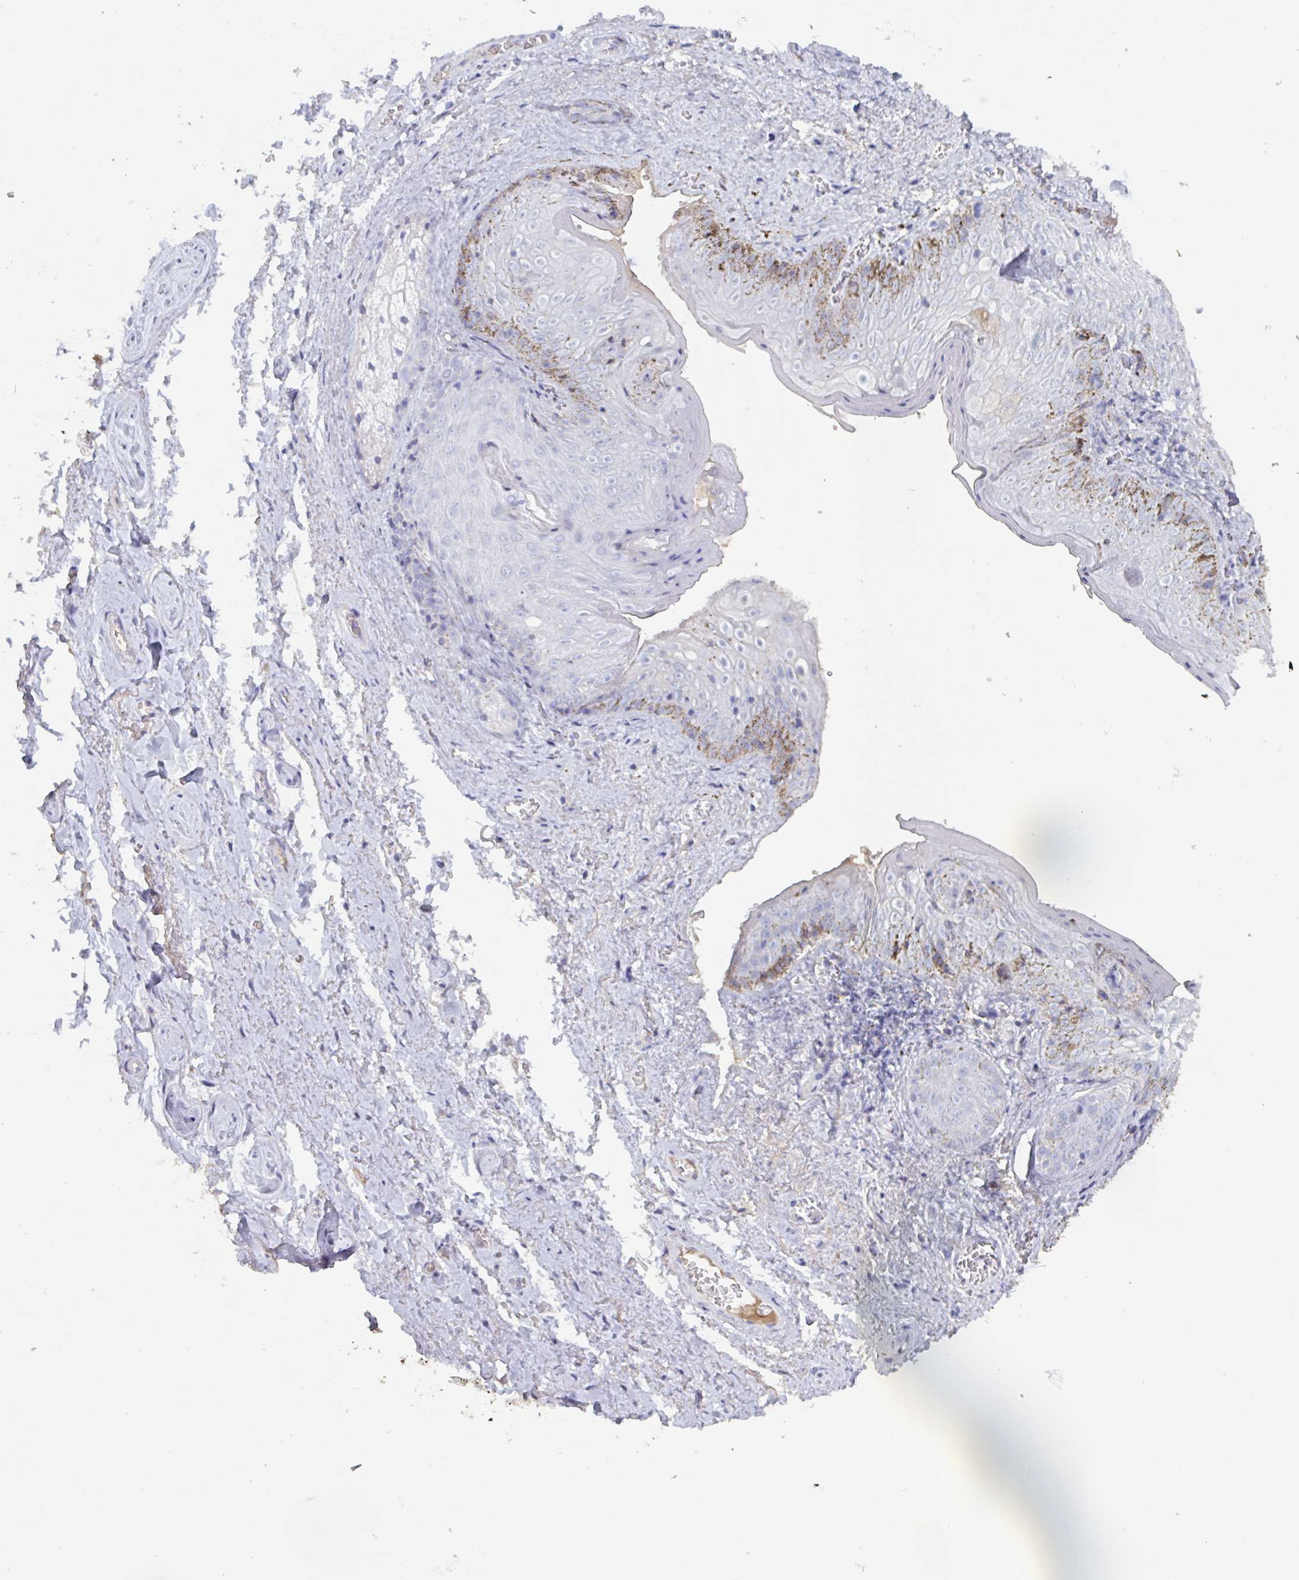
{"staining": {"intensity": "negative", "quantity": "none", "location": "none"}, "tissue": "vagina", "cell_type": "Squamous epithelial cells", "image_type": "normal", "snomed": [{"axis": "morphology", "description": "Normal tissue, NOS"}, {"axis": "topography", "description": "Vulva"}, {"axis": "topography", "description": "Vagina"}, {"axis": "topography", "description": "Peripheral nerve tissue"}], "caption": "A high-resolution histopathology image shows immunohistochemistry (IHC) staining of normal vagina, which shows no significant staining in squamous epithelial cells. (DAB (3,3'-diaminobenzidine) immunohistochemistry (IHC) with hematoxylin counter stain).", "gene": "HGFAC", "patient": {"sex": "female", "age": 66}}